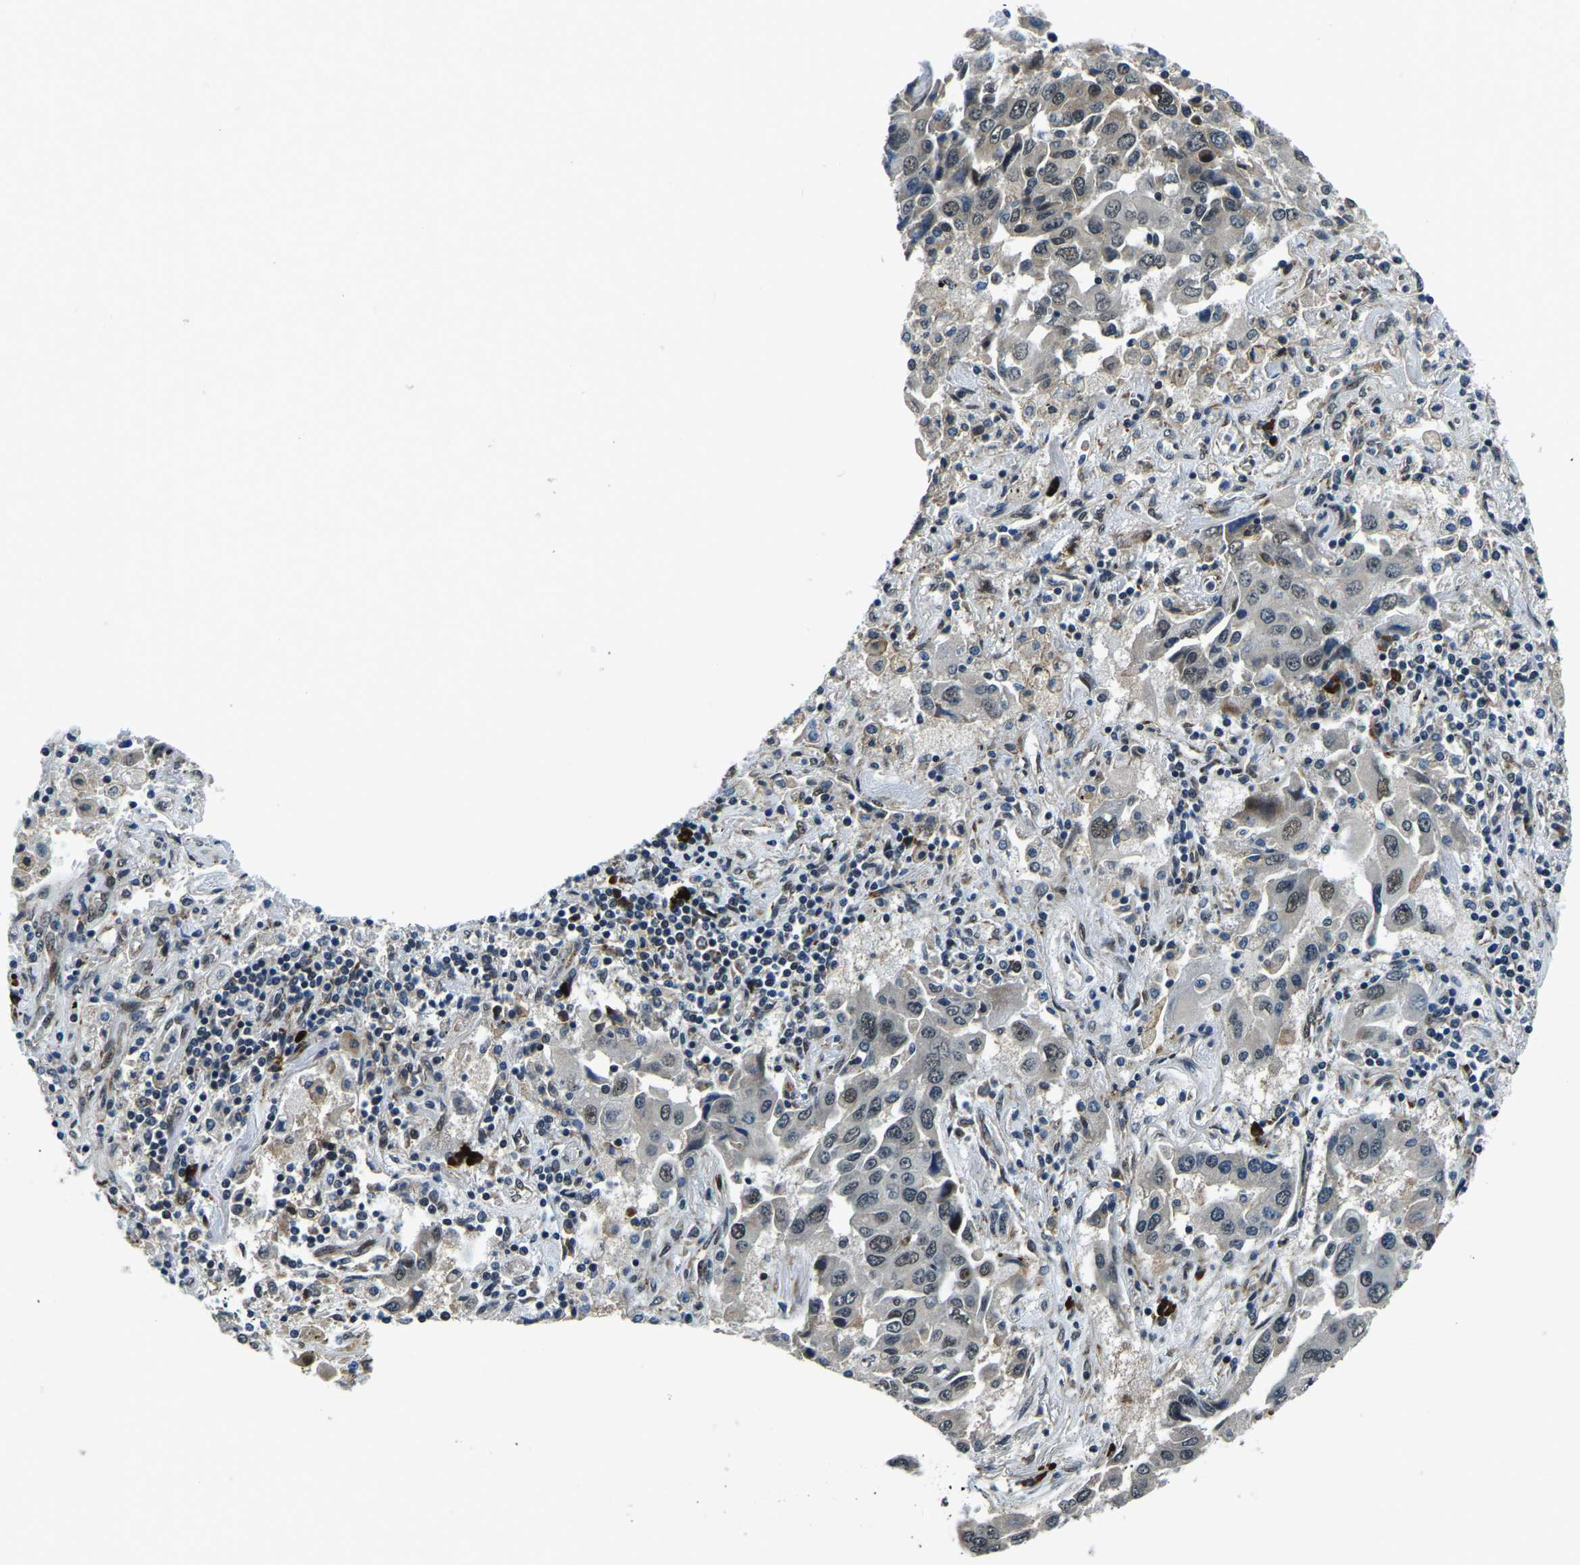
{"staining": {"intensity": "moderate", "quantity": "<25%", "location": "nuclear"}, "tissue": "lung cancer", "cell_type": "Tumor cells", "image_type": "cancer", "snomed": [{"axis": "morphology", "description": "Adenocarcinoma, NOS"}, {"axis": "topography", "description": "Lung"}], "caption": "DAB (3,3'-diaminobenzidine) immunohistochemical staining of lung cancer (adenocarcinoma) shows moderate nuclear protein staining in approximately <25% of tumor cells. Immunohistochemistry stains the protein in brown and the nuclei are stained blue.", "gene": "ING2", "patient": {"sex": "female", "age": 65}}